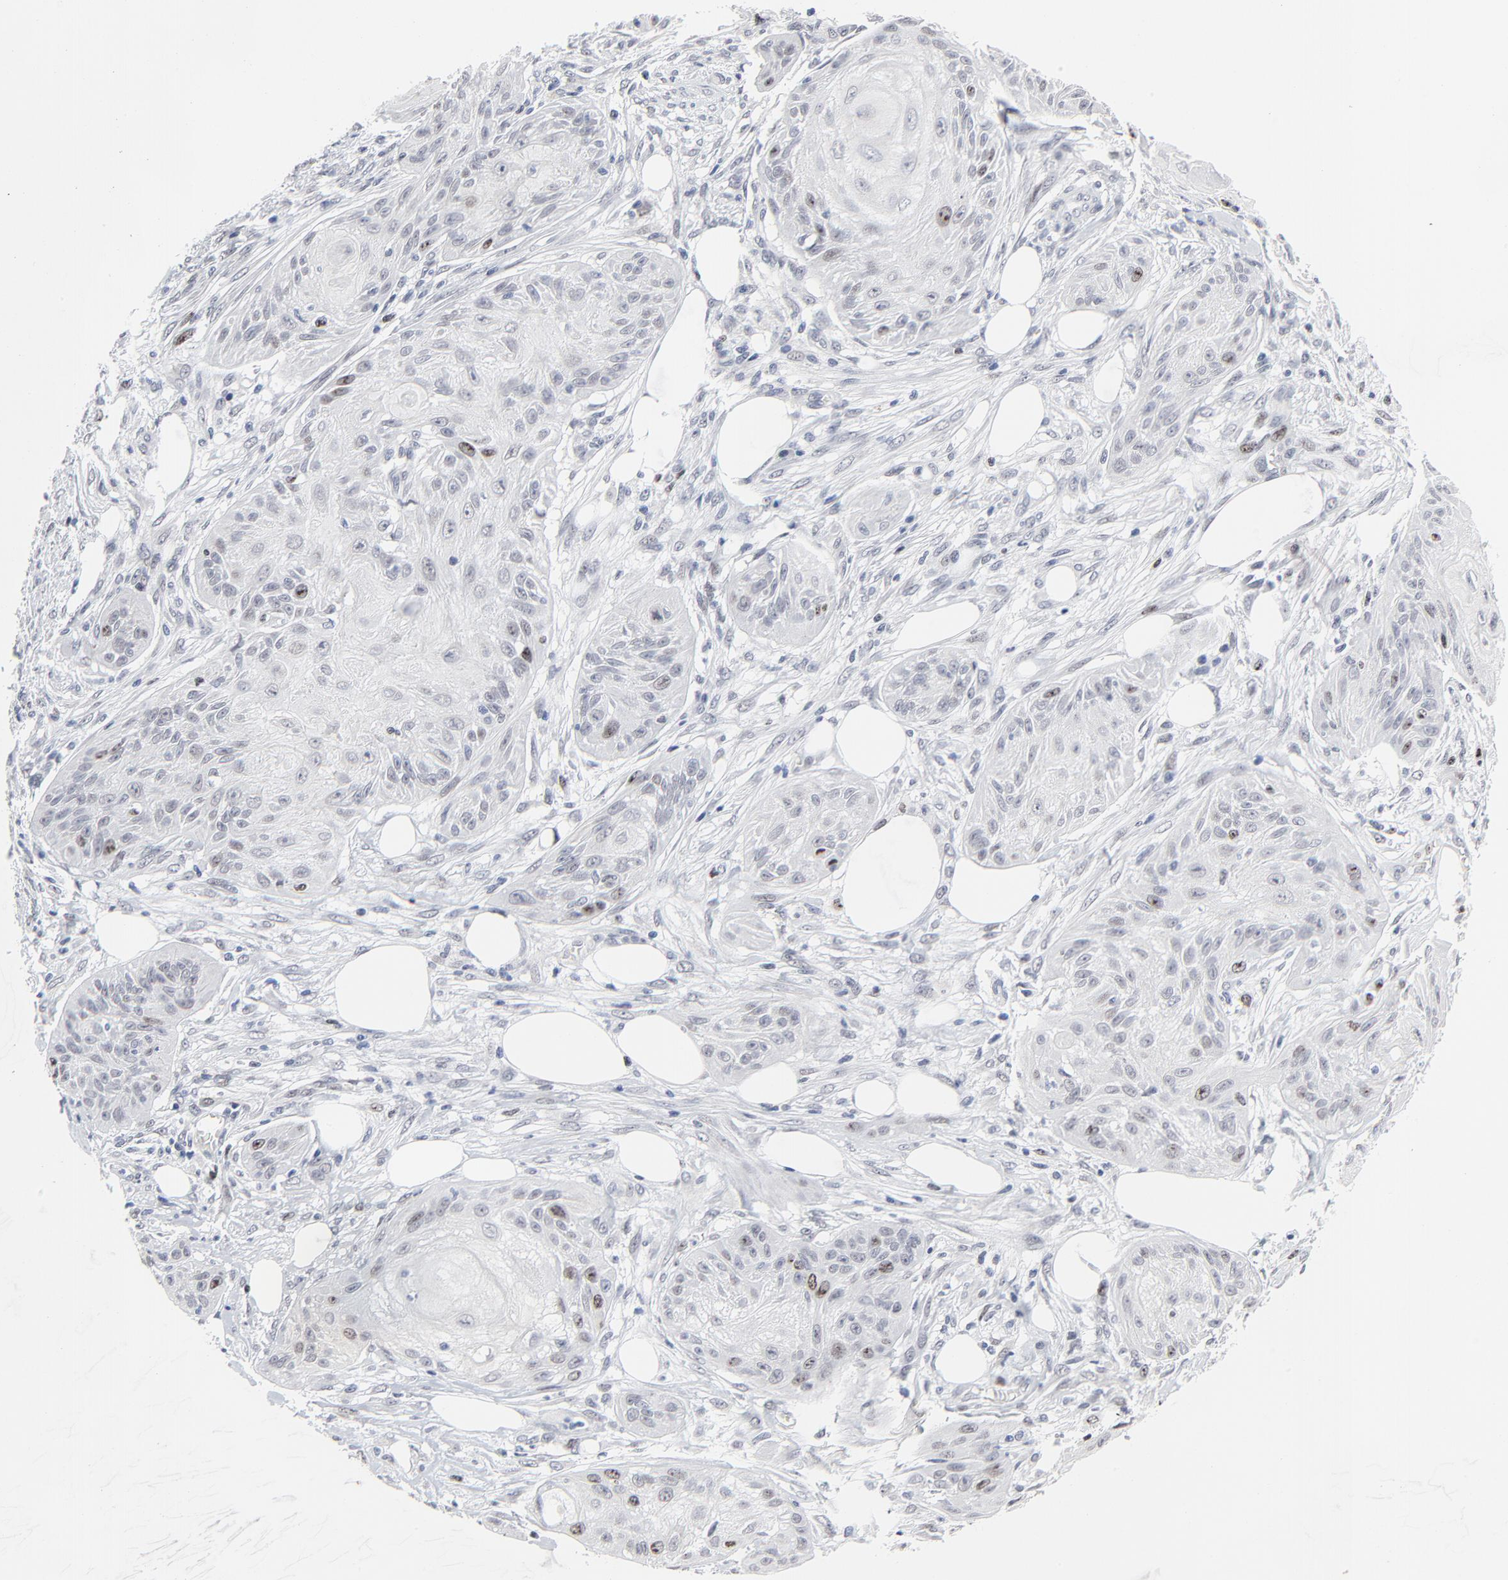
{"staining": {"intensity": "moderate", "quantity": ">75%", "location": "nuclear"}, "tissue": "skin cancer", "cell_type": "Tumor cells", "image_type": "cancer", "snomed": [{"axis": "morphology", "description": "Squamous cell carcinoma, NOS"}, {"axis": "topography", "description": "Skin"}], "caption": "Tumor cells exhibit moderate nuclear positivity in approximately >75% of cells in skin squamous cell carcinoma. (Stains: DAB (3,3'-diaminobenzidine) in brown, nuclei in blue, Microscopy: brightfield microscopy at high magnification).", "gene": "ZNF589", "patient": {"sex": "female", "age": 88}}